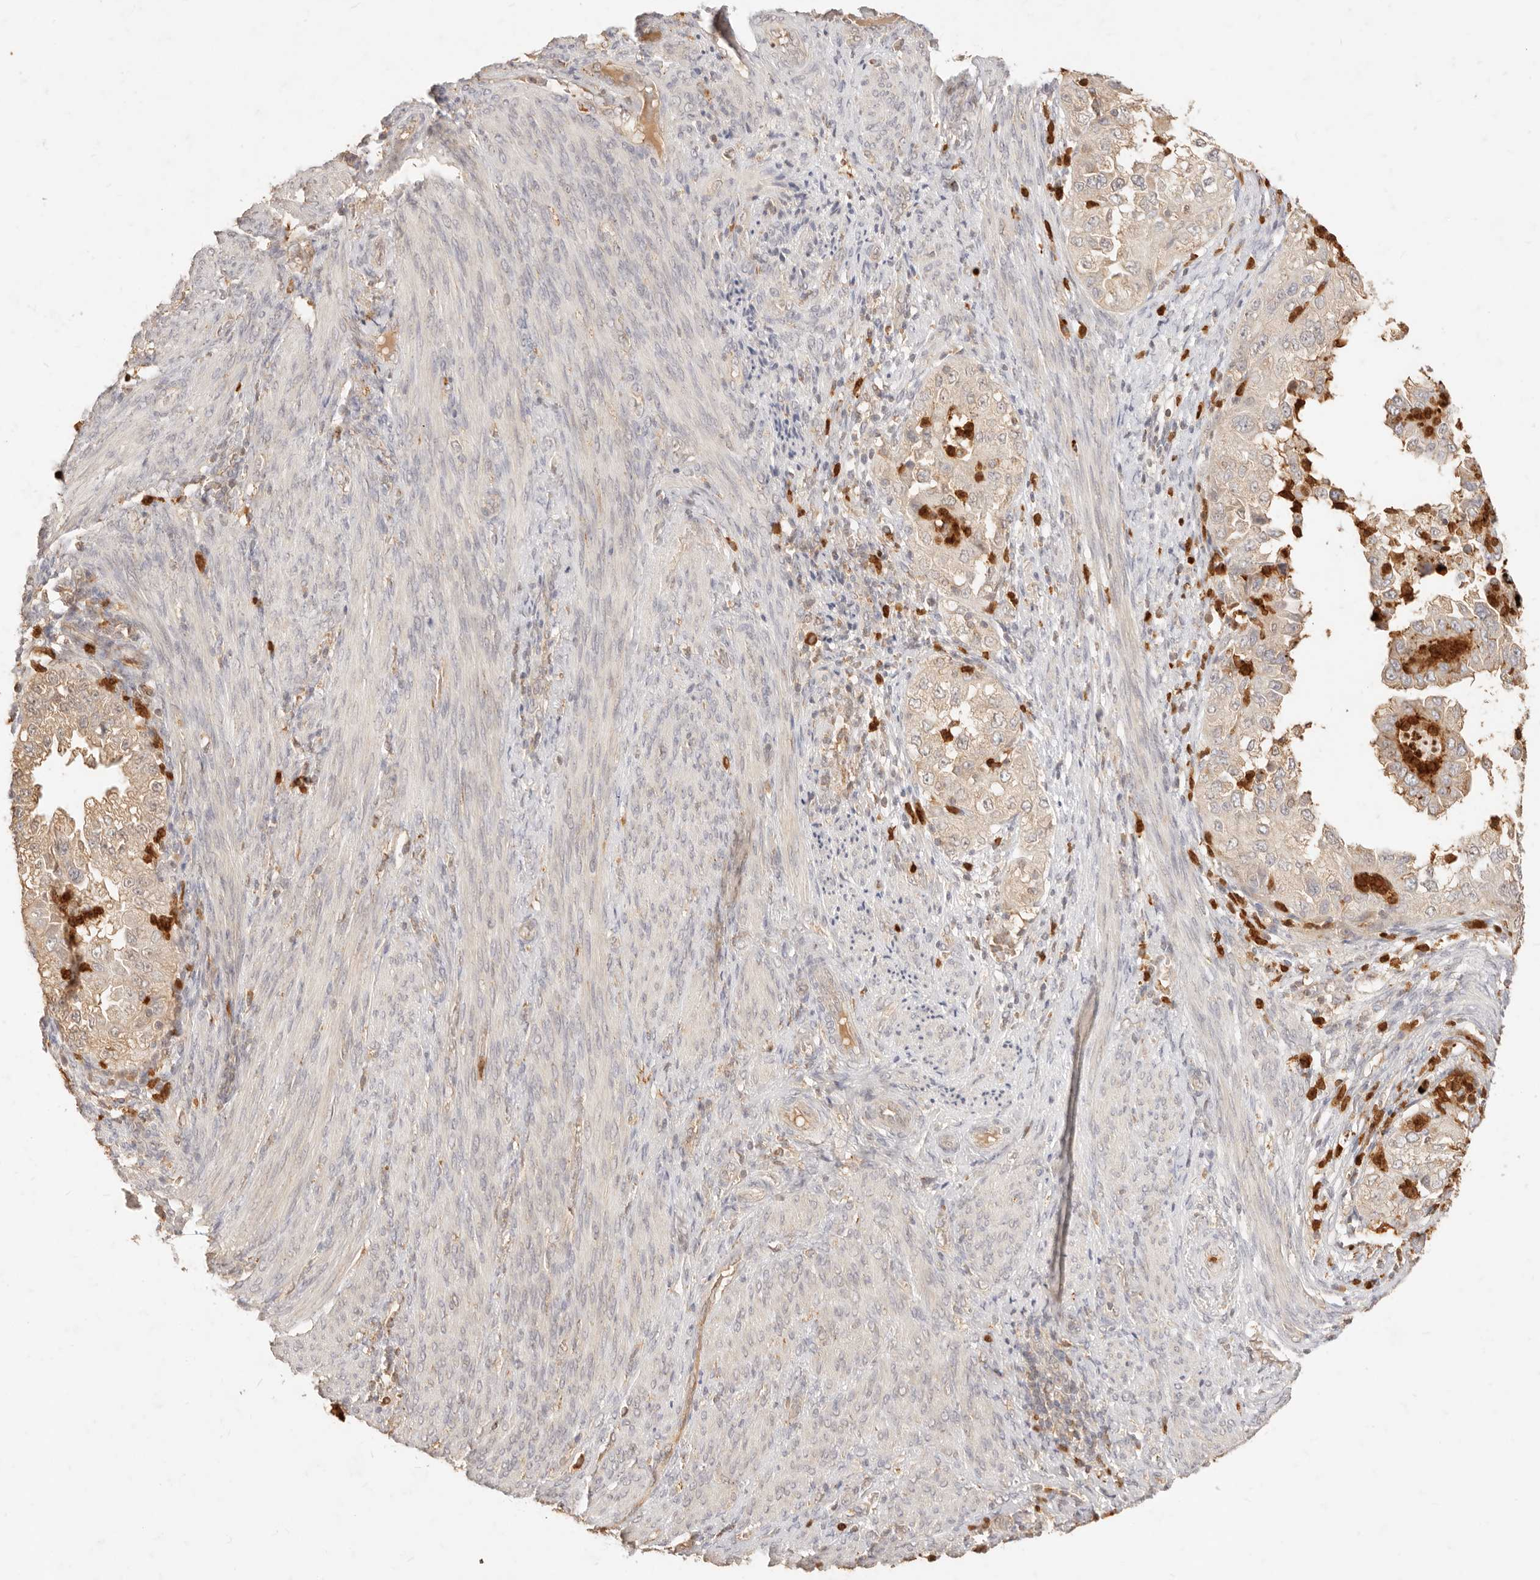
{"staining": {"intensity": "negative", "quantity": "none", "location": "none"}, "tissue": "endometrial cancer", "cell_type": "Tumor cells", "image_type": "cancer", "snomed": [{"axis": "morphology", "description": "Adenocarcinoma, NOS"}, {"axis": "topography", "description": "Endometrium"}], "caption": "Immunohistochemical staining of endometrial cancer (adenocarcinoma) shows no significant positivity in tumor cells. (Stains: DAB immunohistochemistry with hematoxylin counter stain, Microscopy: brightfield microscopy at high magnification).", "gene": "TMTC2", "patient": {"sex": "female", "age": 85}}